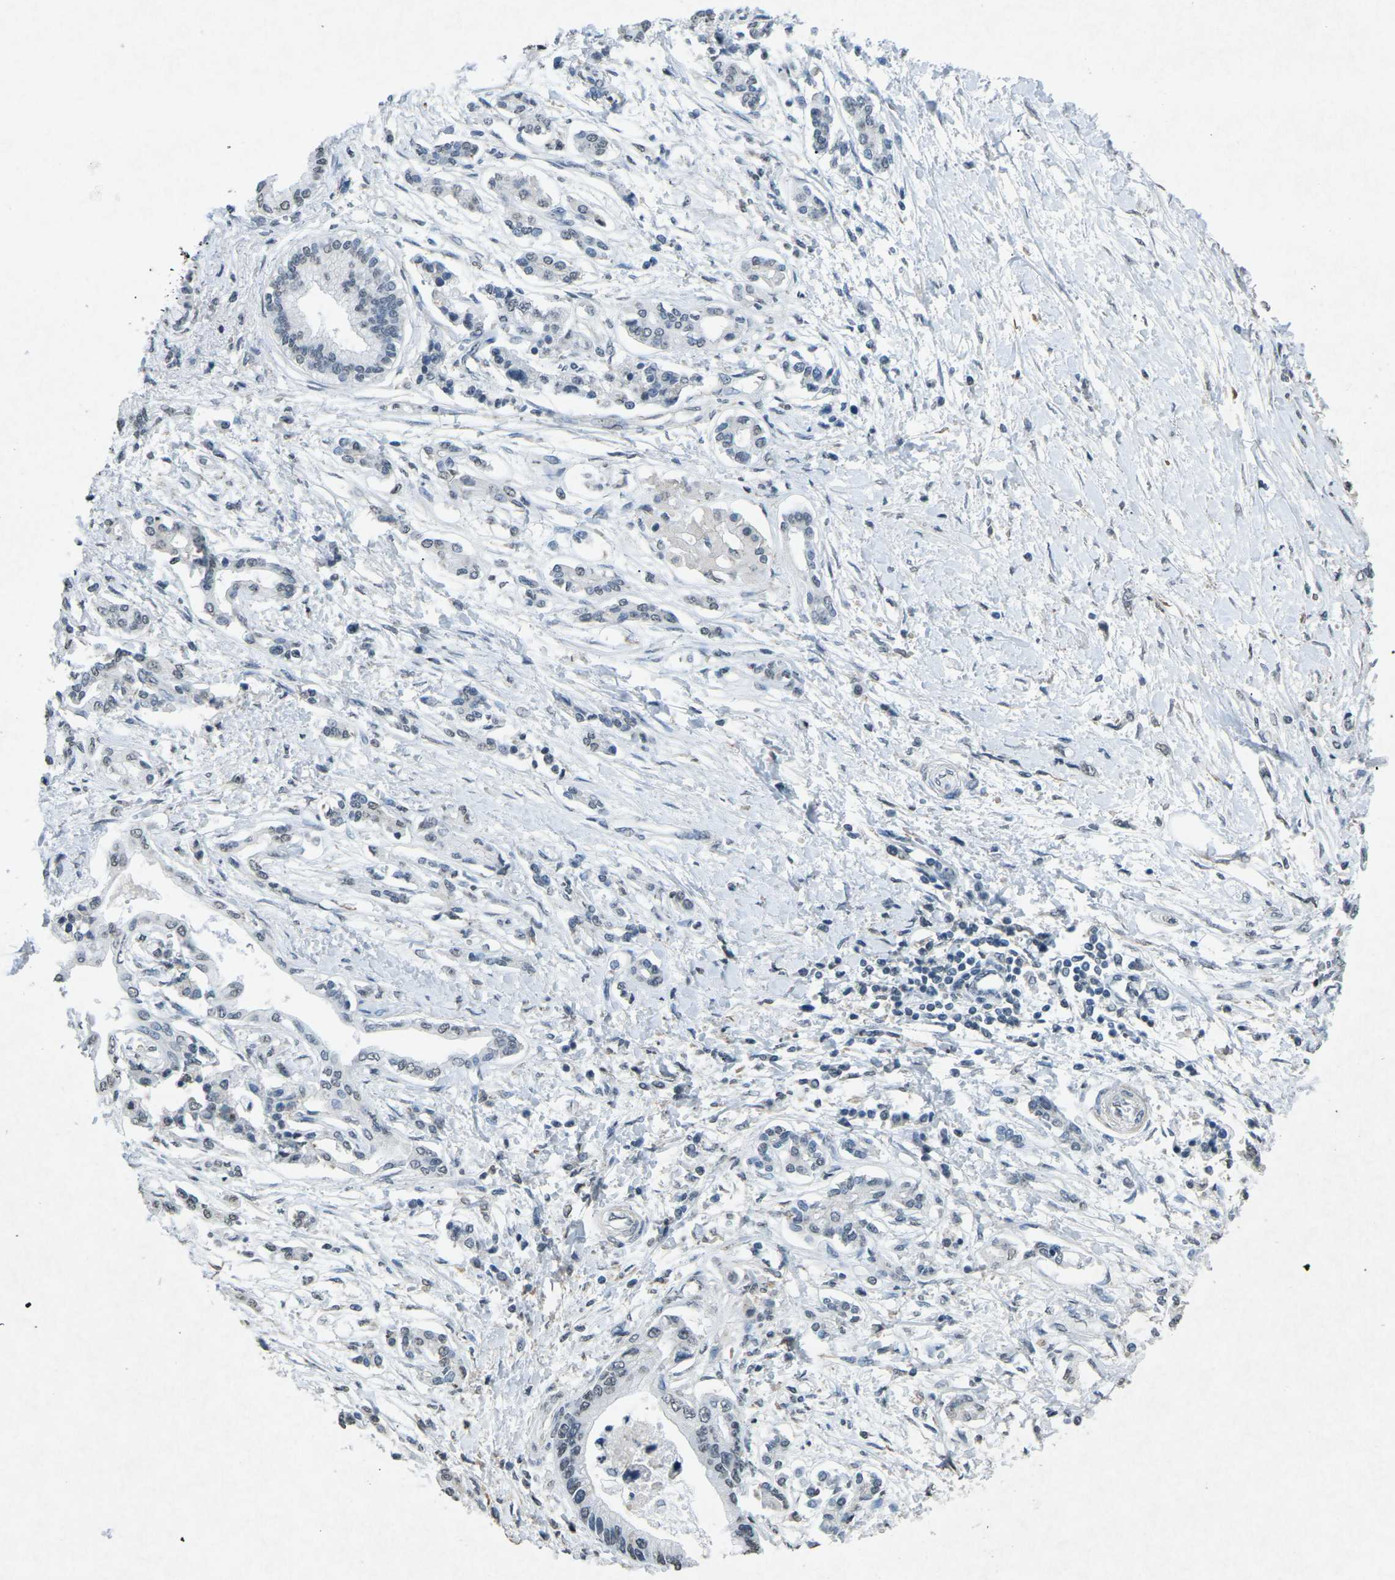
{"staining": {"intensity": "weak", "quantity": "<25%", "location": "nuclear"}, "tissue": "pancreatic cancer", "cell_type": "Tumor cells", "image_type": "cancer", "snomed": [{"axis": "morphology", "description": "Adenocarcinoma, NOS"}, {"axis": "topography", "description": "Pancreas"}], "caption": "Protein analysis of pancreatic adenocarcinoma demonstrates no significant positivity in tumor cells.", "gene": "TFR2", "patient": {"sex": "male", "age": 56}}